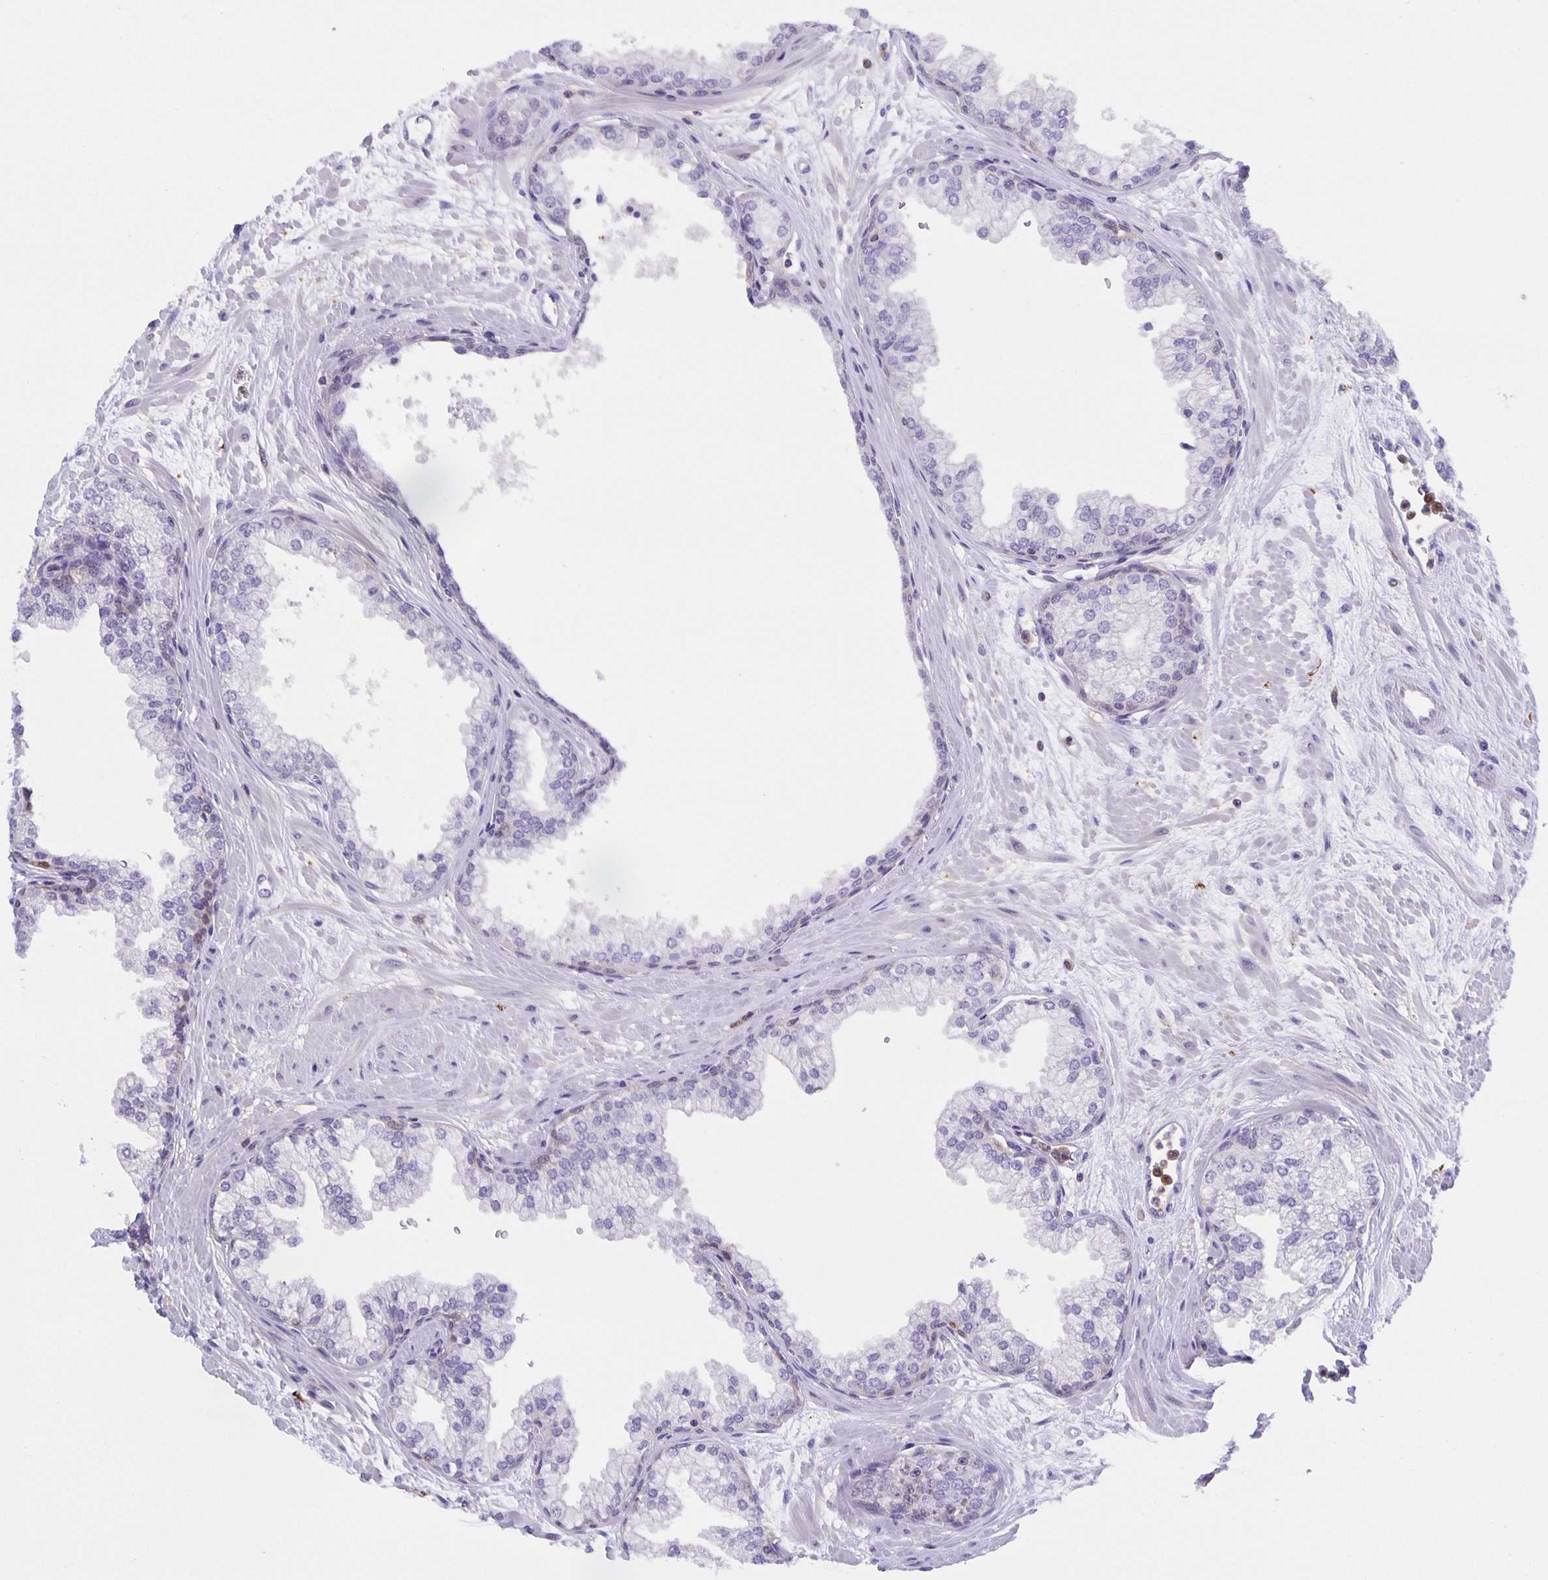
{"staining": {"intensity": "weak", "quantity": "<25%", "location": "cytoplasmic/membranous,nuclear"}, "tissue": "prostate", "cell_type": "Glandular cells", "image_type": "normal", "snomed": [{"axis": "morphology", "description": "Normal tissue, NOS"}, {"axis": "topography", "description": "Prostate"}, {"axis": "topography", "description": "Peripheral nerve tissue"}], "caption": "Immunohistochemical staining of normal prostate reveals no significant expression in glandular cells.", "gene": "MARCHF6", "patient": {"sex": "male", "age": 61}}